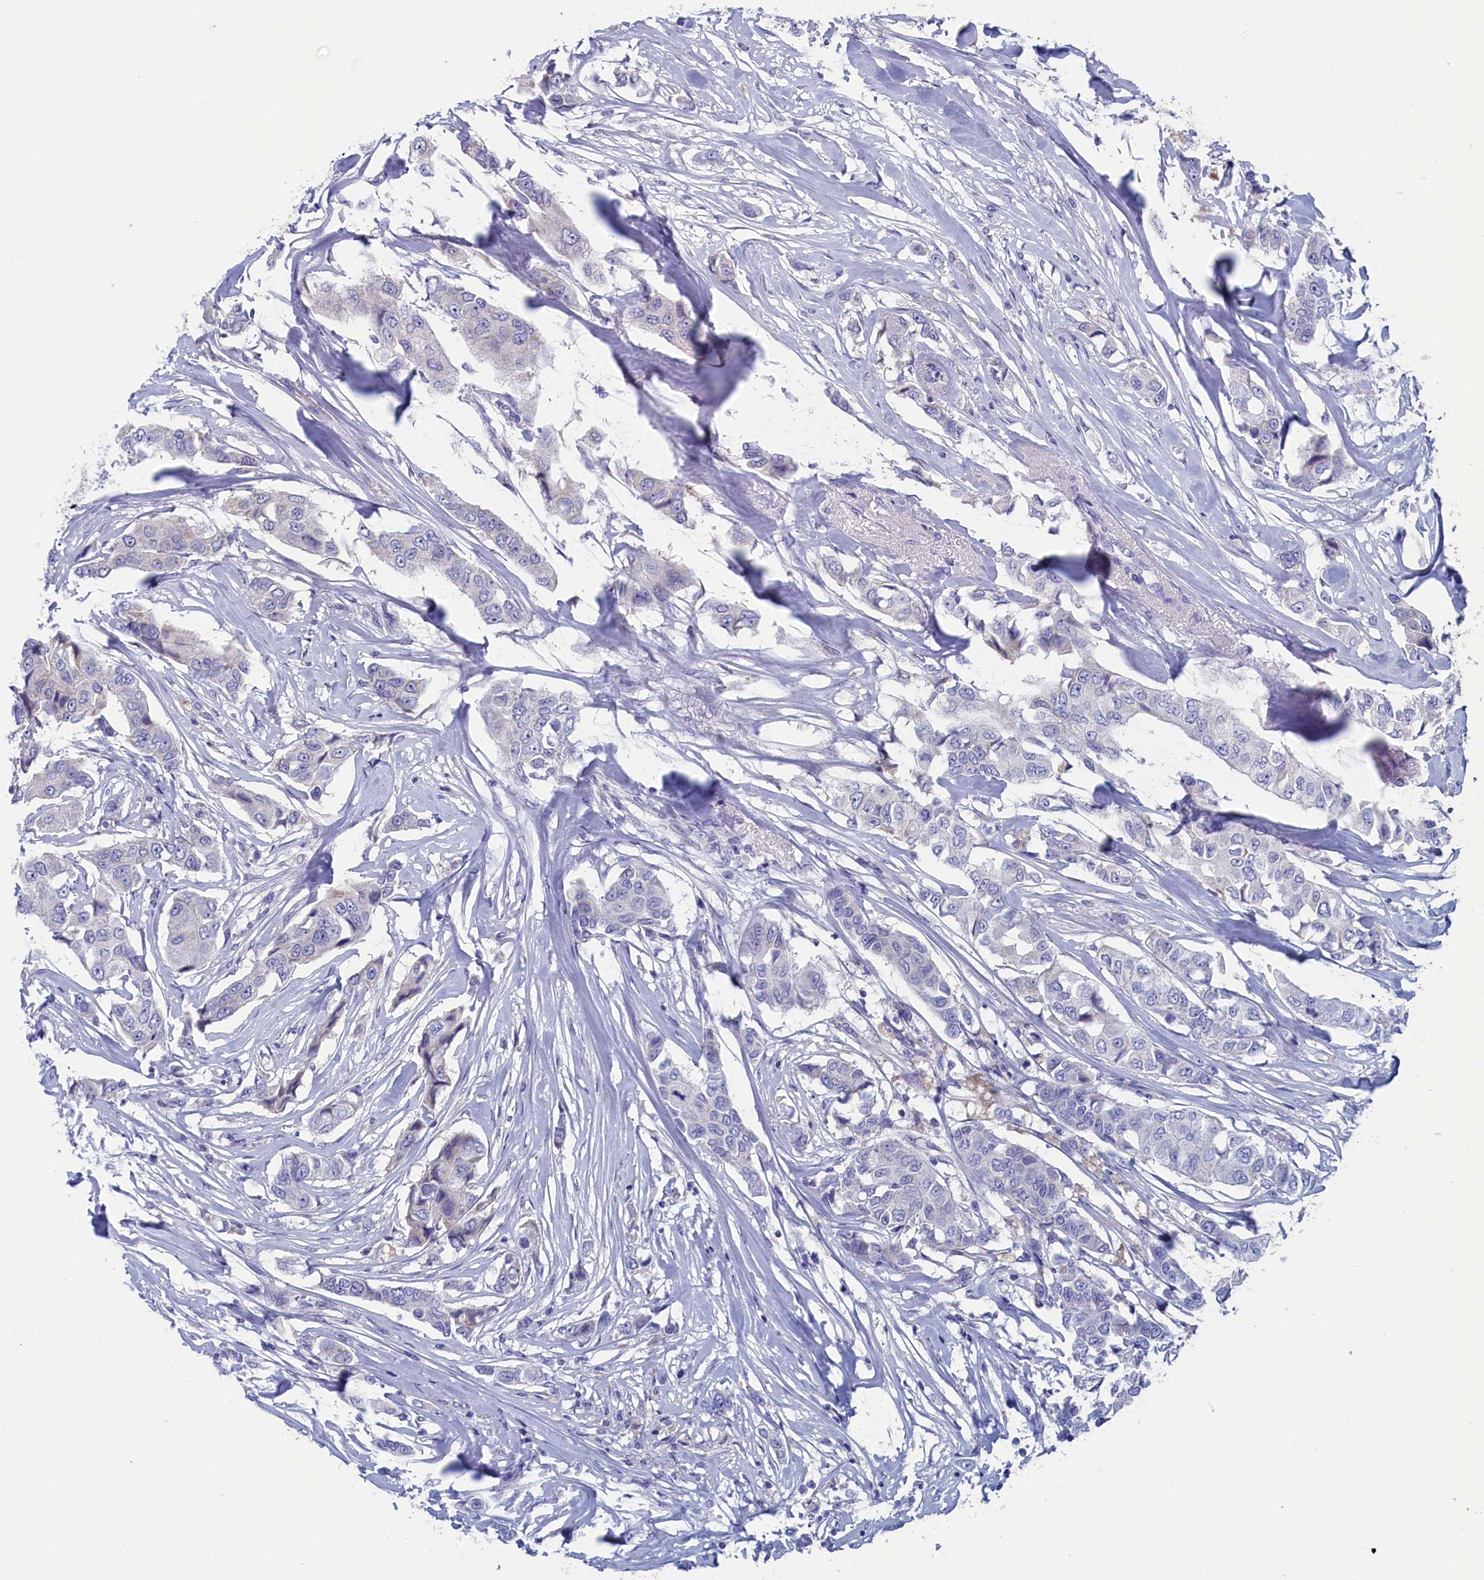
{"staining": {"intensity": "negative", "quantity": "none", "location": "none"}, "tissue": "breast cancer", "cell_type": "Tumor cells", "image_type": "cancer", "snomed": [{"axis": "morphology", "description": "Duct carcinoma"}, {"axis": "topography", "description": "Breast"}], "caption": "A histopathology image of breast cancer (infiltrating ductal carcinoma) stained for a protein displays no brown staining in tumor cells.", "gene": "NIBAN3", "patient": {"sex": "female", "age": 80}}